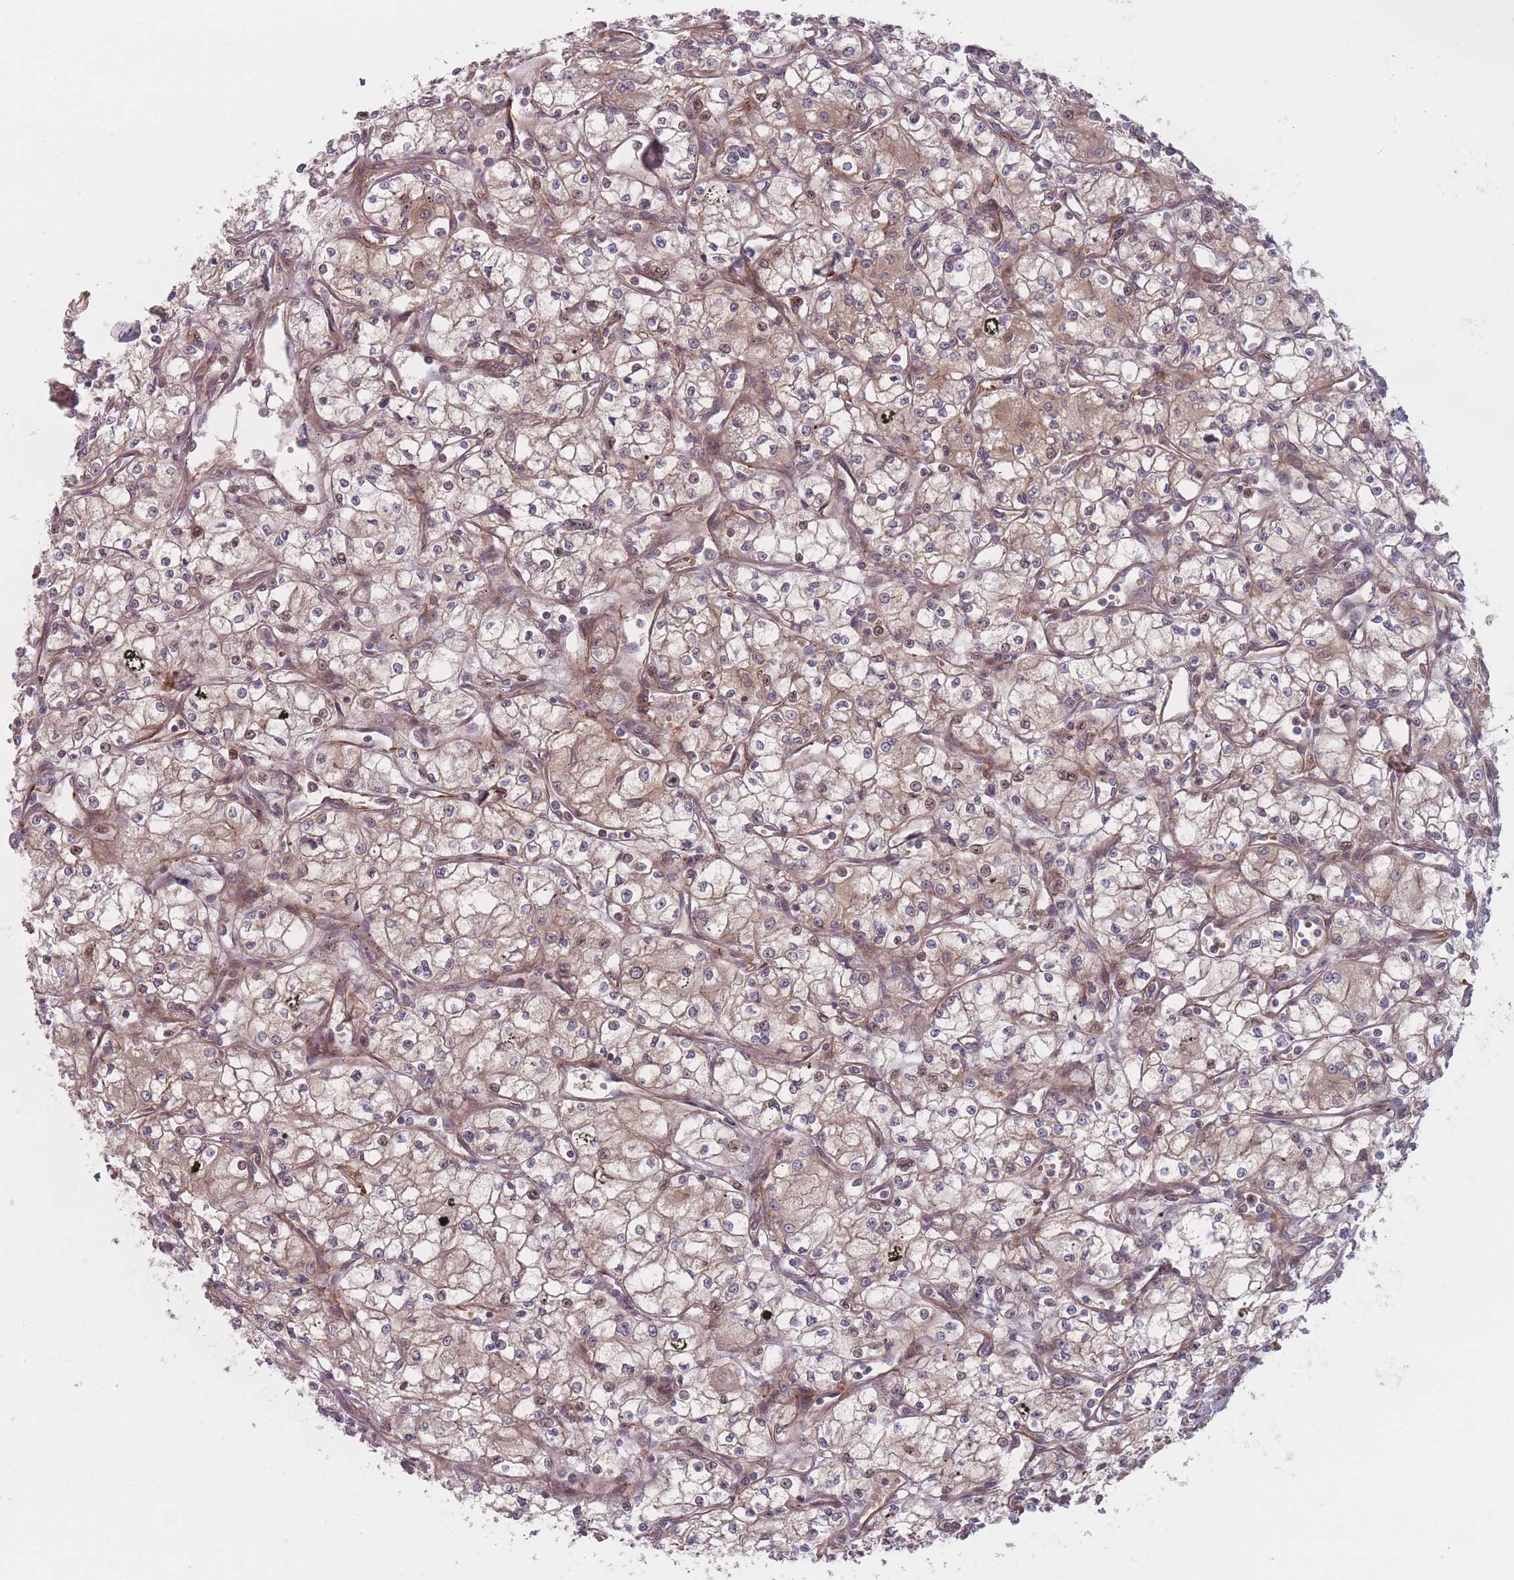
{"staining": {"intensity": "weak", "quantity": "<25%", "location": "cytoplasmic/membranous"}, "tissue": "renal cancer", "cell_type": "Tumor cells", "image_type": "cancer", "snomed": [{"axis": "morphology", "description": "Adenocarcinoma, NOS"}, {"axis": "topography", "description": "Kidney"}], "caption": "Tumor cells show no significant positivity in renal cancer (adenocarcinoma). (DAB immunohistochemistry with hematoxylin counter stain).", "gene": "EEF1AKMT2", "patient": {"sex": "male", "age": 59}}